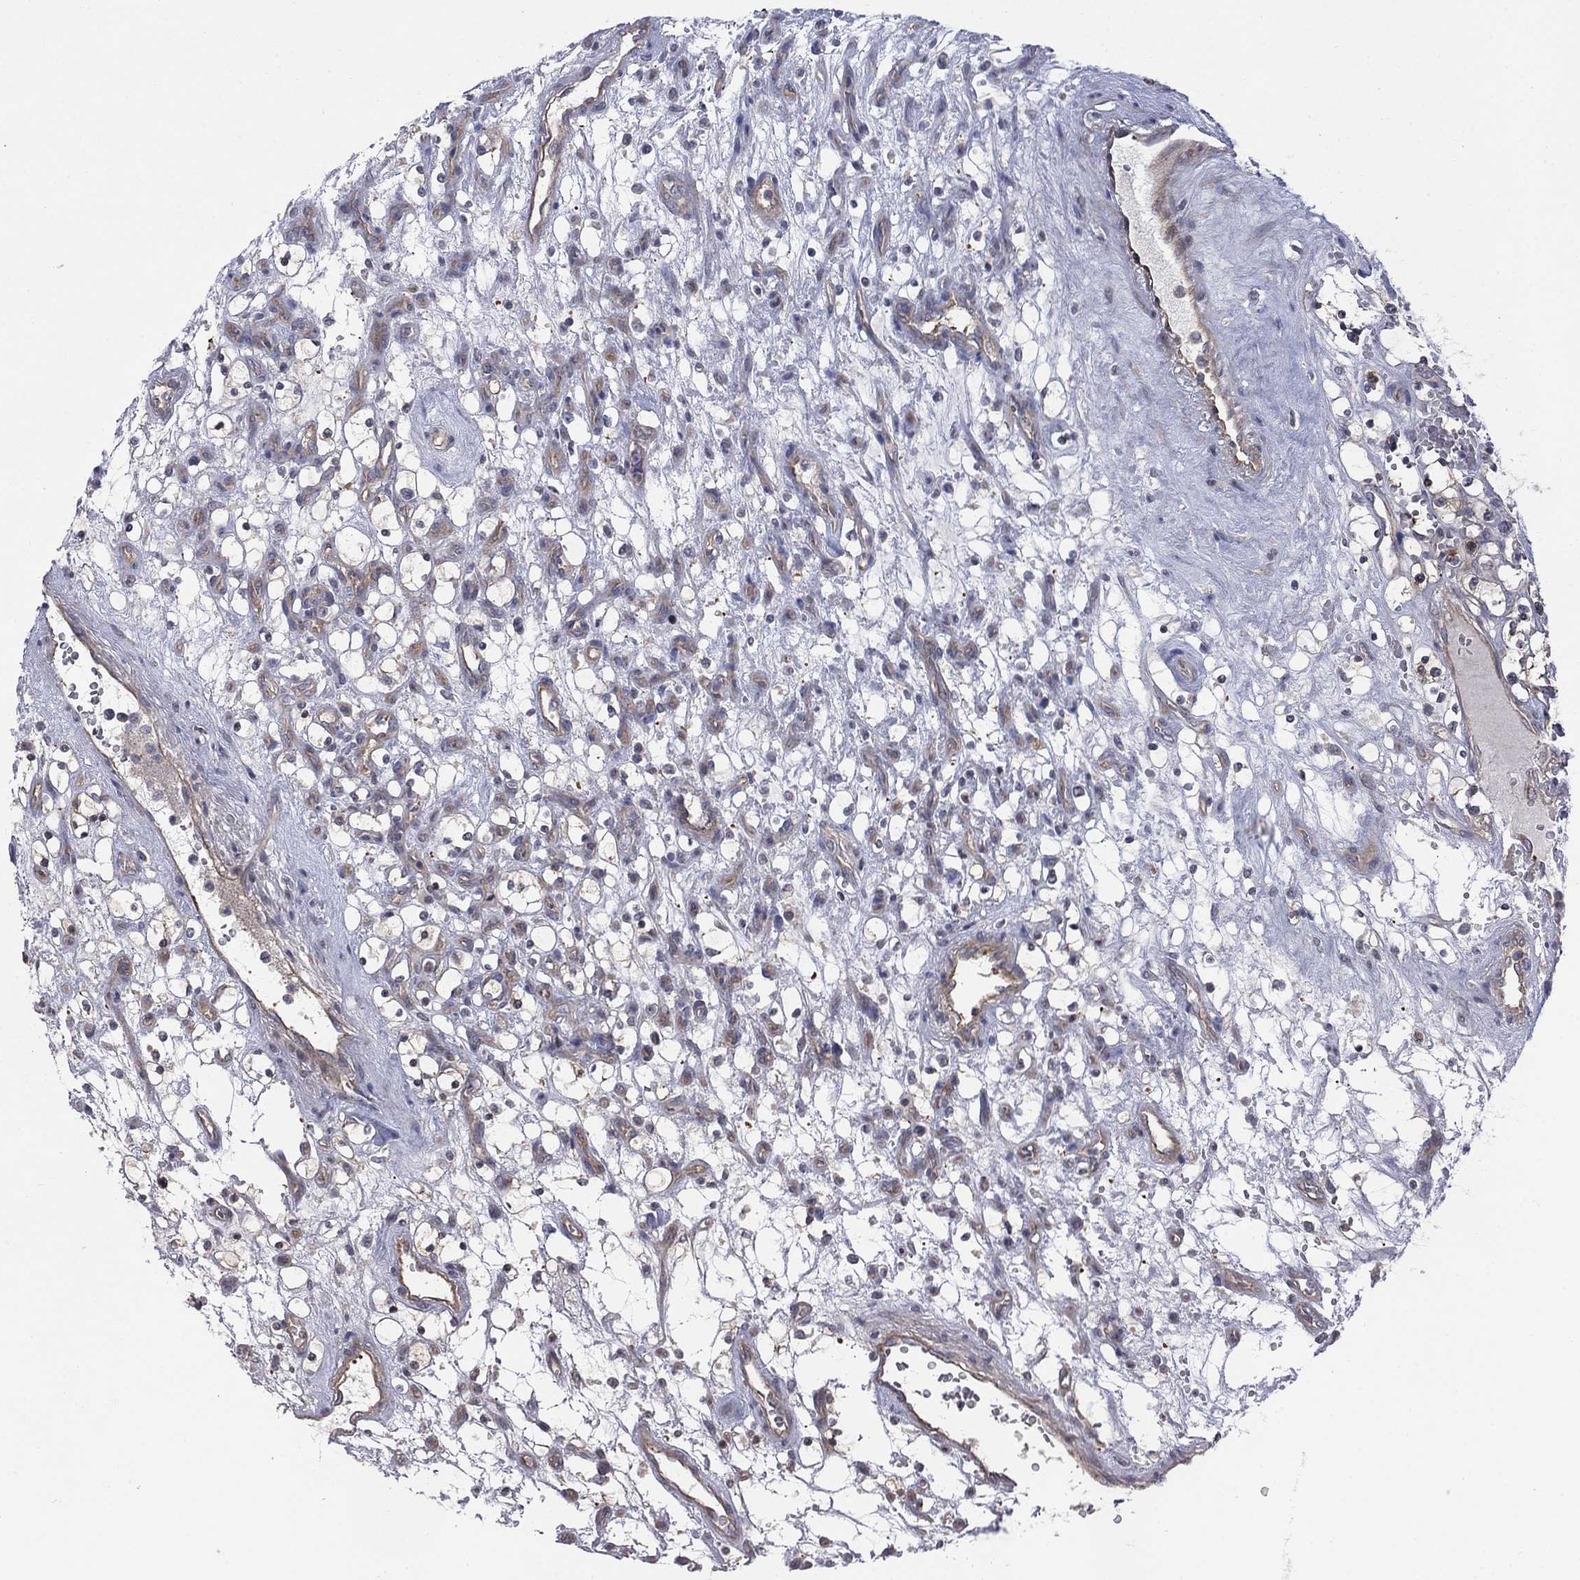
{"staining": {"intensity": "weak", "quantity": "25%-75%", "location": "cytoplasmic/membranous"}, "tissue": "renal cancer", "cell_type": "Tumor cells", "image_type": "cancer", "snomed": [{"axis": "morphology", "description": "Adenocarcinoma, NOS"}, {"axis": "topography", "description": "Kidney"}], "caption": "Immunohistochemical staining of renal cancer shows weak cytoplasmic/membranous protein expression in about 25%-75% of tumor cells.", "gene": "PDZD2", "patient": {"sex": "female", "age": 69}}